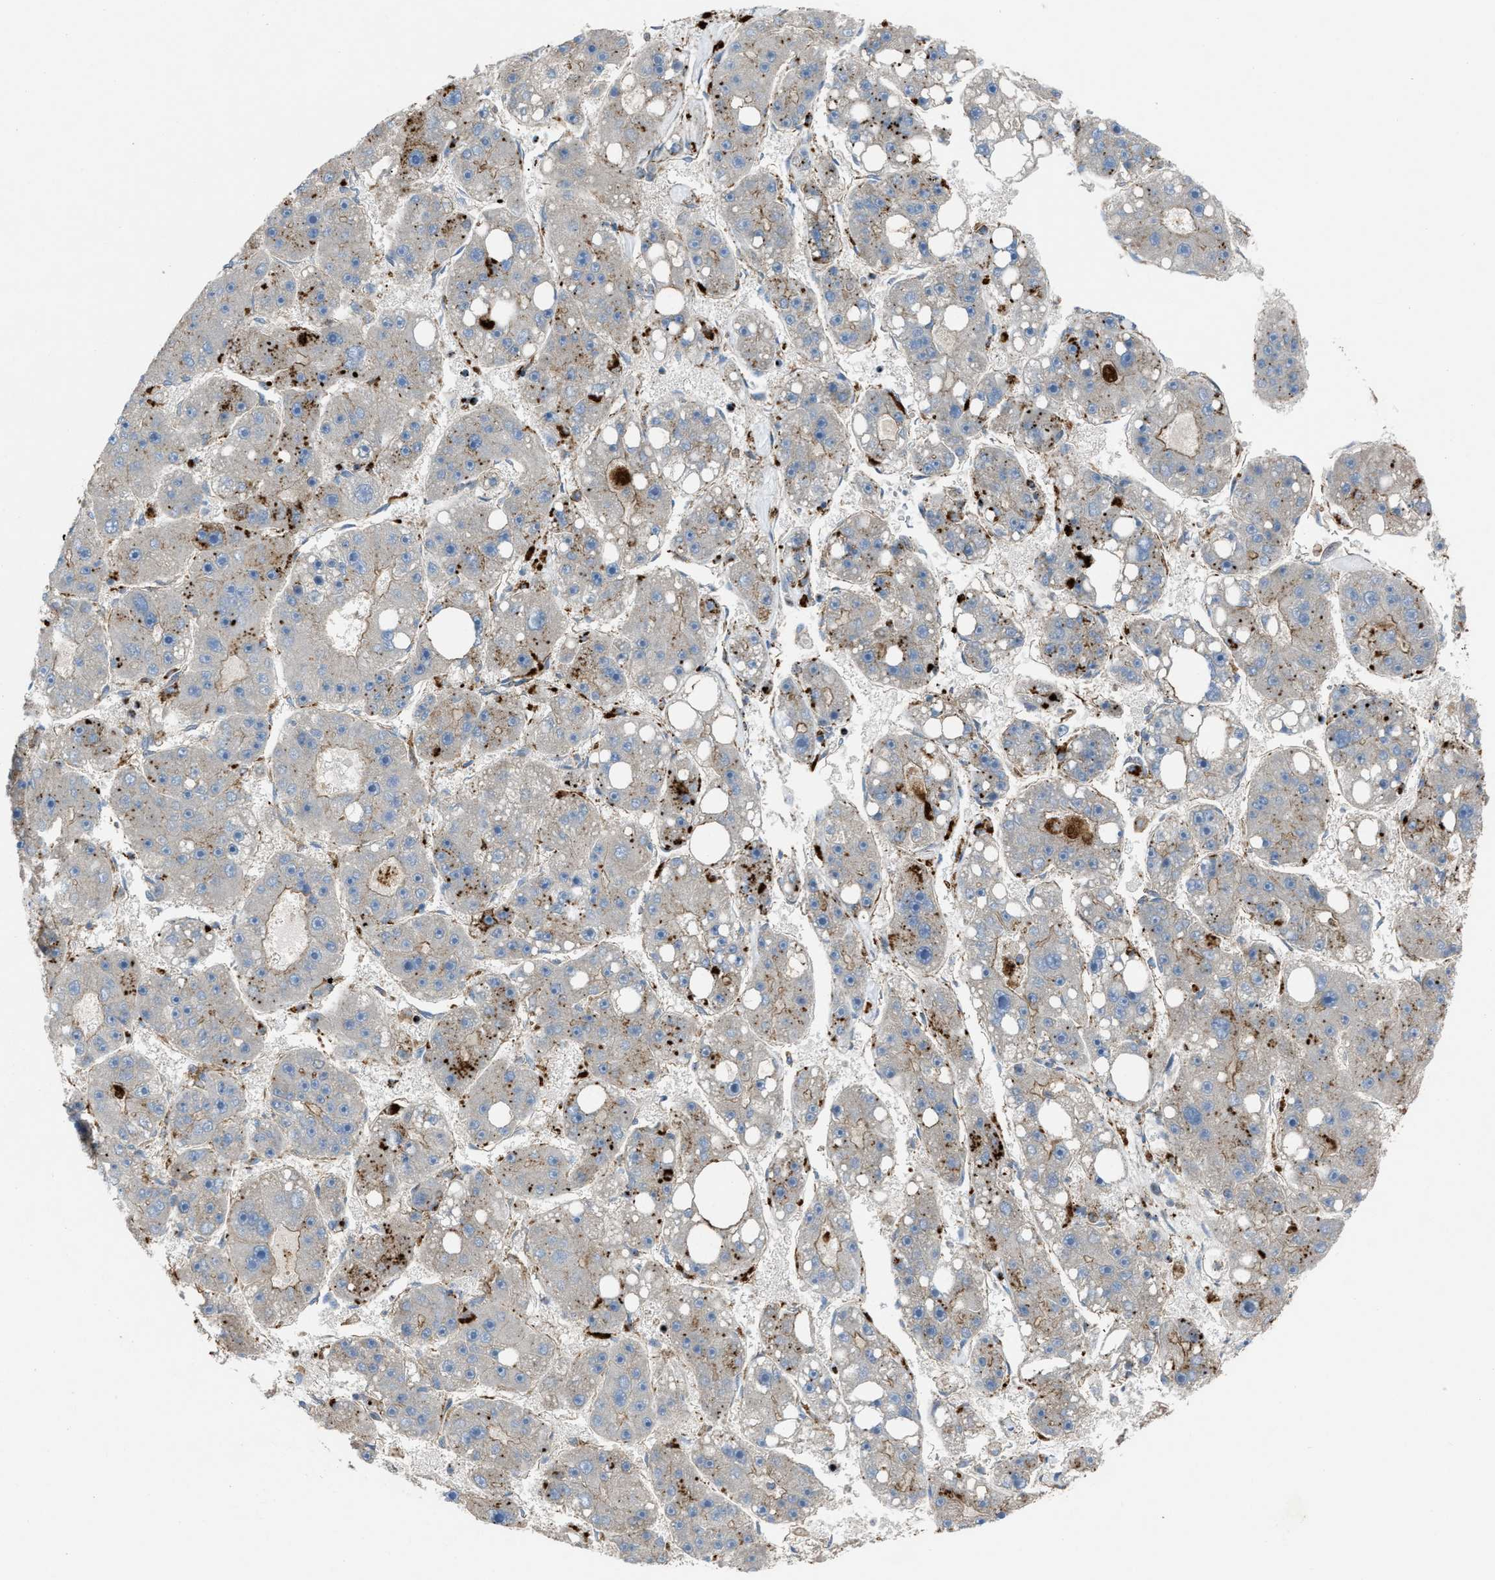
{"staining": {"intensity": "negative", "quantity": "none", "location": "none"}, "tissue": "liver cancer", "cell_type": "Tumor cells", "image_type": "cancer", "snomed": [{"axis": "morphology", "description": "Carcinoma, Hepatocellular, NOS"}, {"axis": "topography", "description": "Liver"}], "caption": "An immunohistochemistry histopathology image of liver cancer is shown. There is no staining in tumor cells of liver cancer.", "gene": "AGPAT2", "patient": {"sex": "female", "age": 61}}